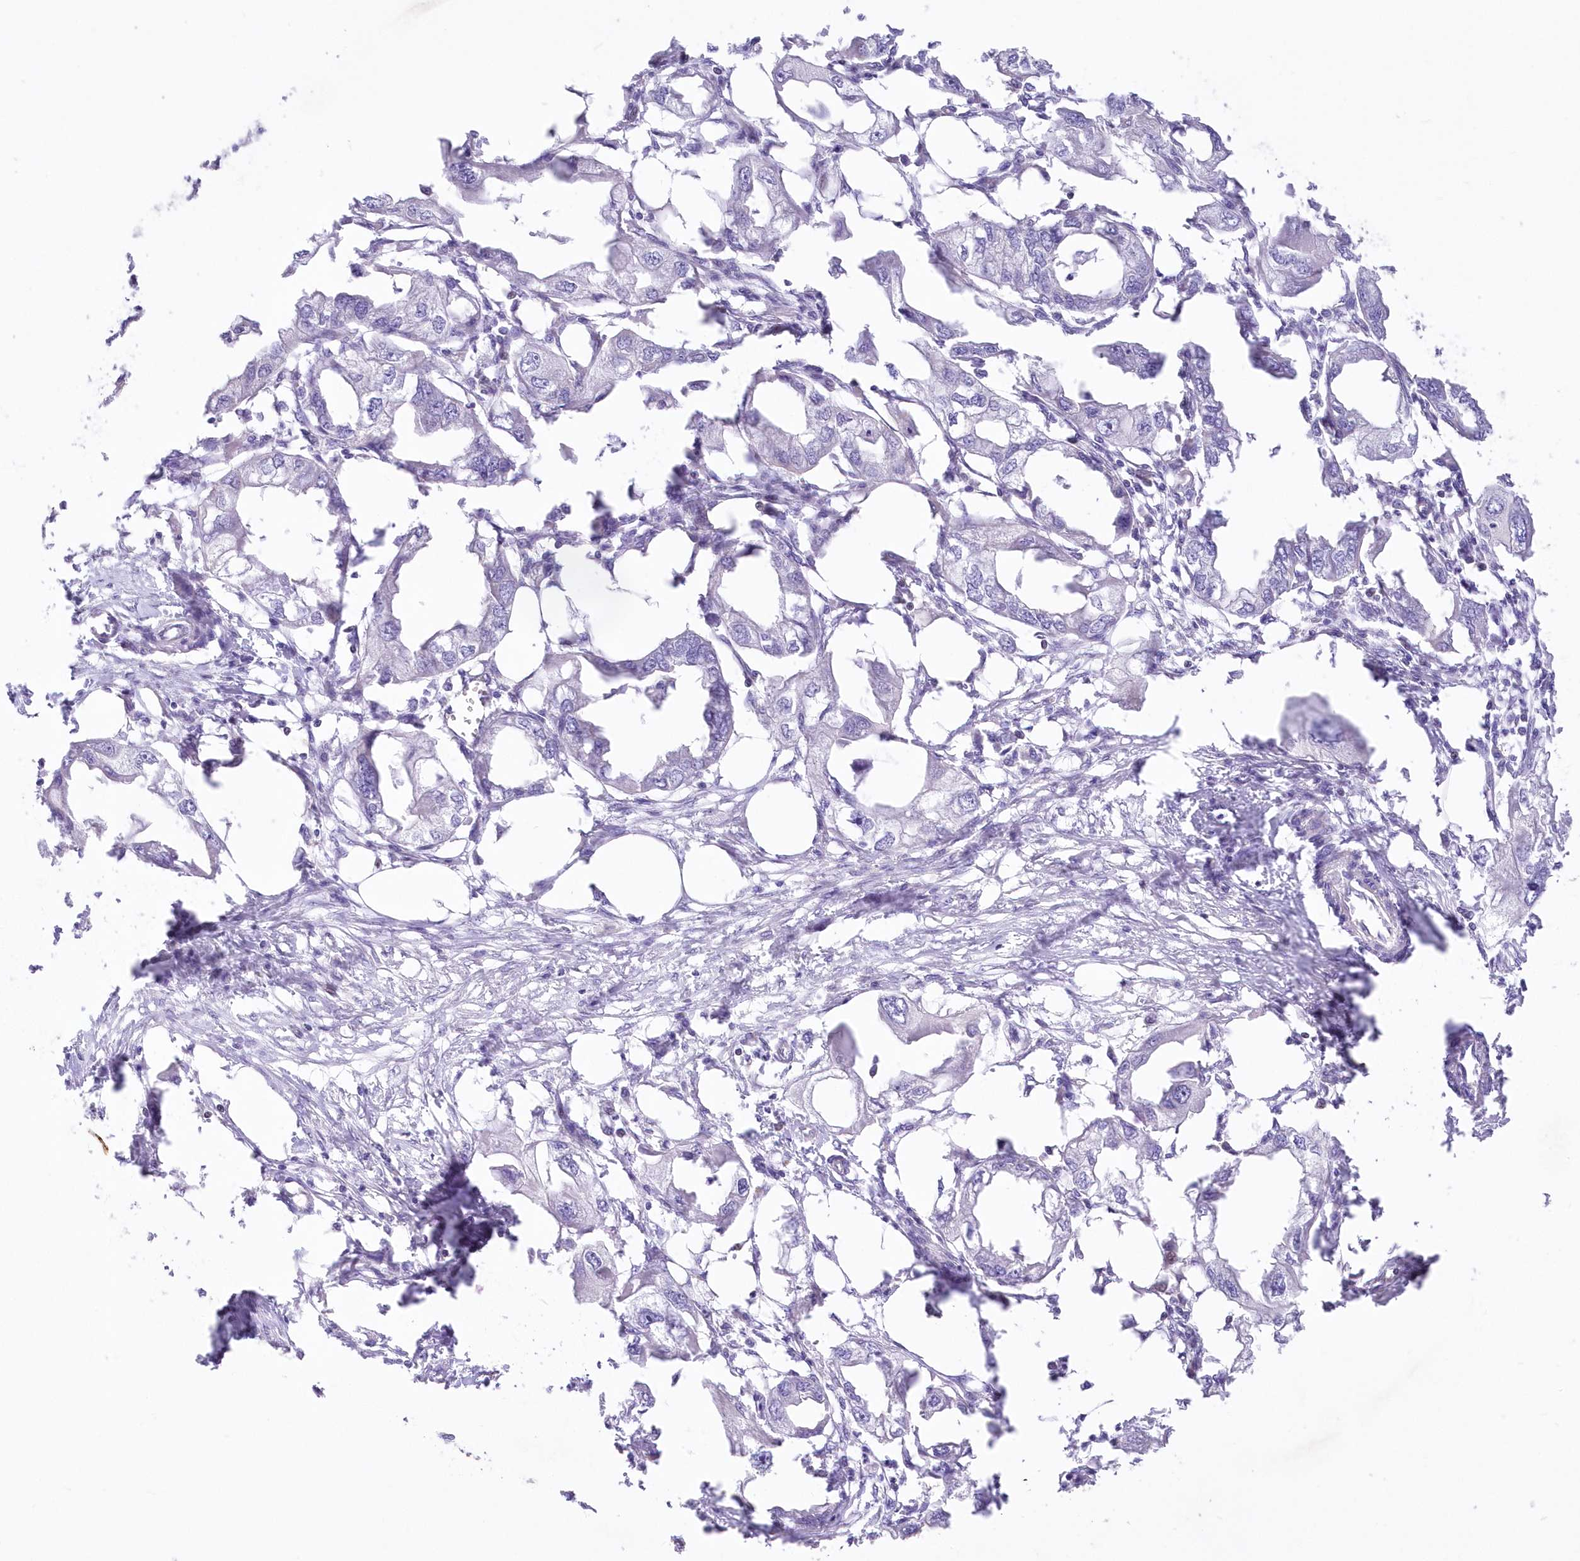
{"staining": {"intensity": "negative", "quantity": "none", "location": "none"}, "tissue": "endometrial cancer", "cell_type": "Tumor cells", "image_type": "cancer", "snomed": [{"axis": "morphology", "description": "Adenocarcinoma, NOS"}, {"axis": "morphology", "description": "Adenocarcinoma, metastatic, NOS"}, {"axis": "topography", "description": "Adipose tissue"}, {"axis": "topography", "description": "Endometrium"}], "caption": "High magnification brightfield microscopy of adenocarcinoma (endometrial) stained with DAB (3,3'-diaminobenzidine) (brown) and counterstained with hematoxylin (blue): tumor cells show no significant staining.", "gene": "ITSN2", "patient": {"sex": "female", "age": 67}}